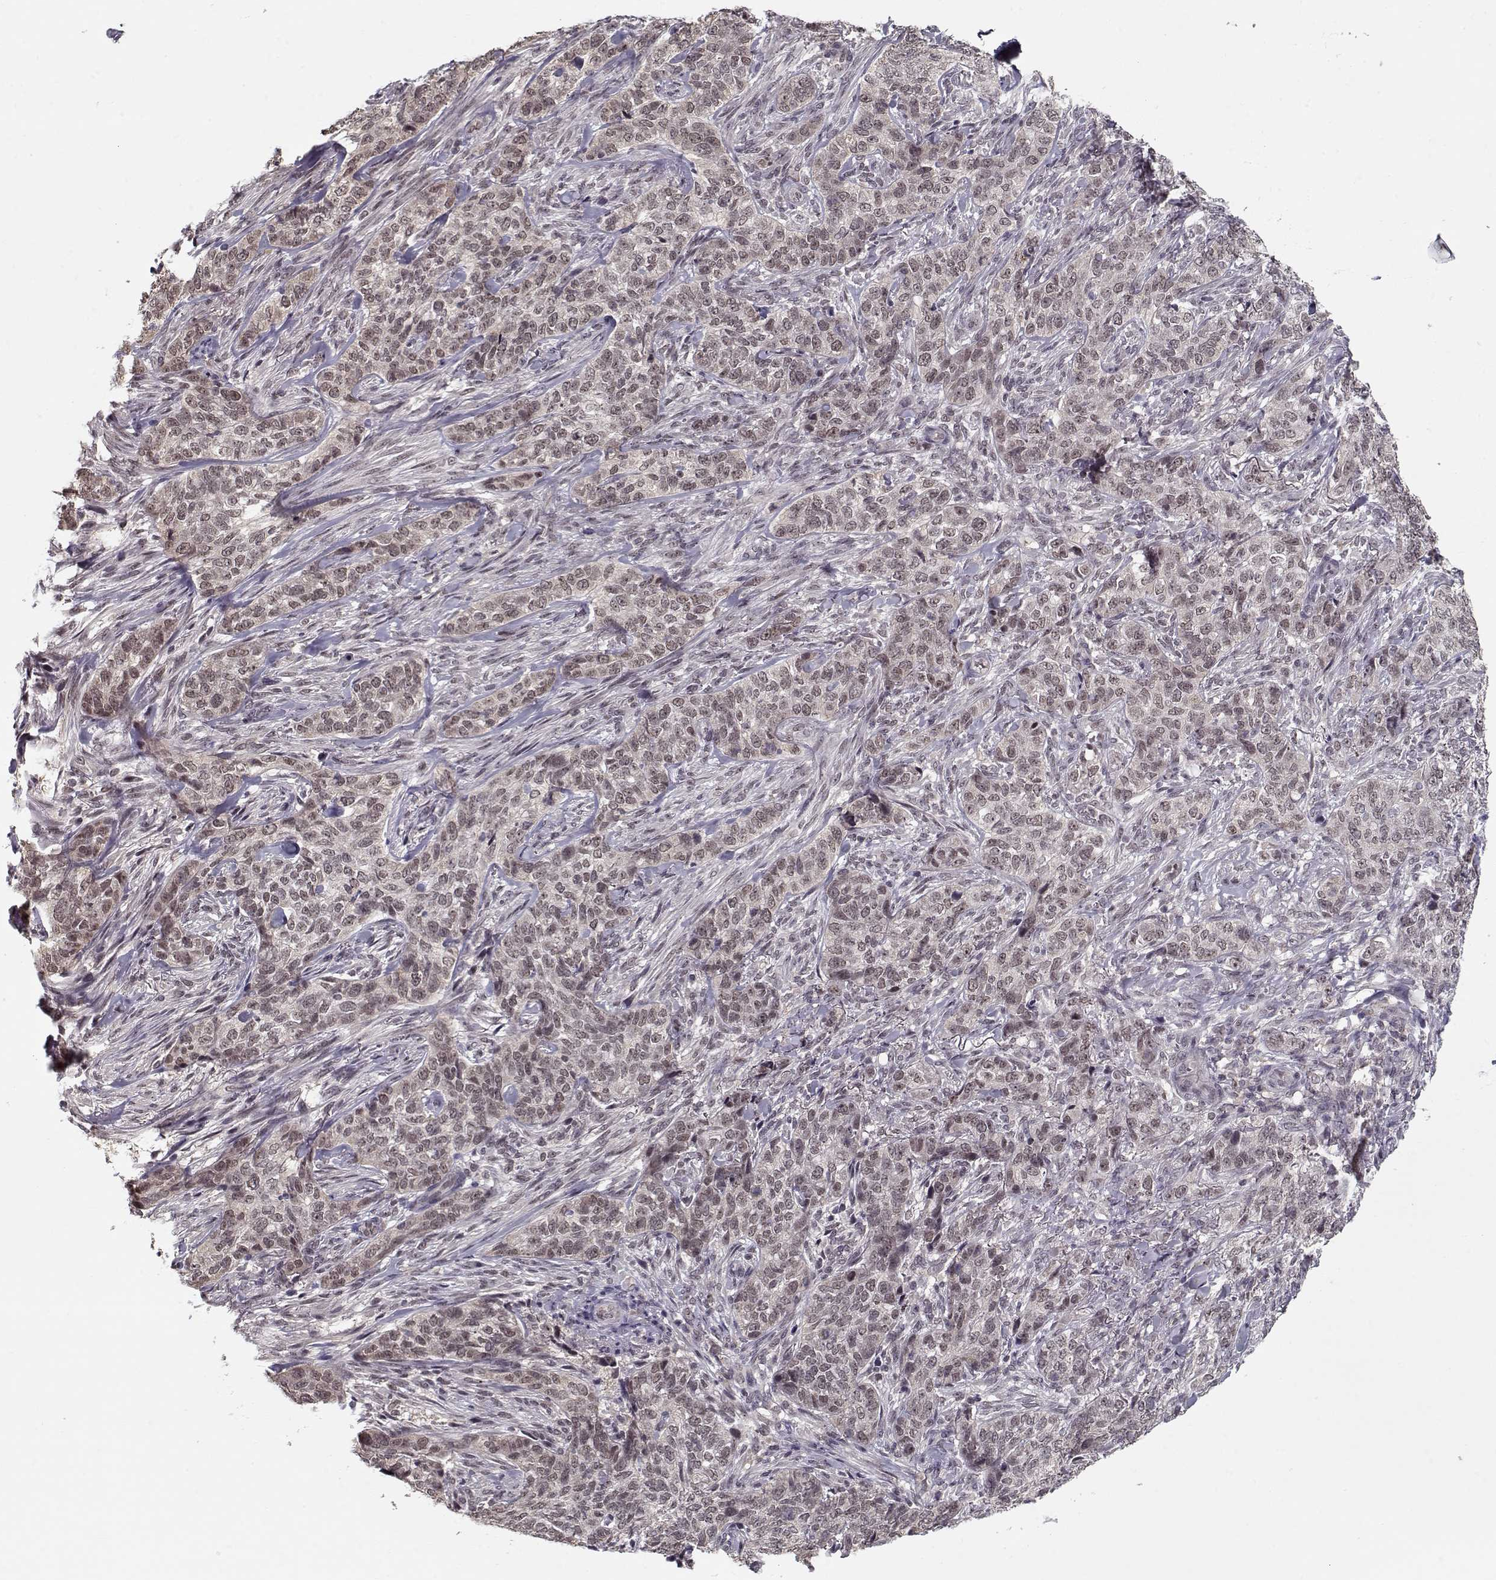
{"staining": {"intensity": "weak", "quantity": ">75%", "location": "nuclear"}, "tissue": "skin cancer", "cell_type": "Tumor cells", "image_type": "cancer", "snomed": [{"axis": "morphology", "description": "Basal cell carcinoma"}, {"axis": "topography", "description": "Skin"}], "caption": "Skin basal cell carcinoma stained with a protein marker exhibits weak staining in tumor cells.", "gene": "TESPA1", "patient": {"sex": "female", "age": 69}}